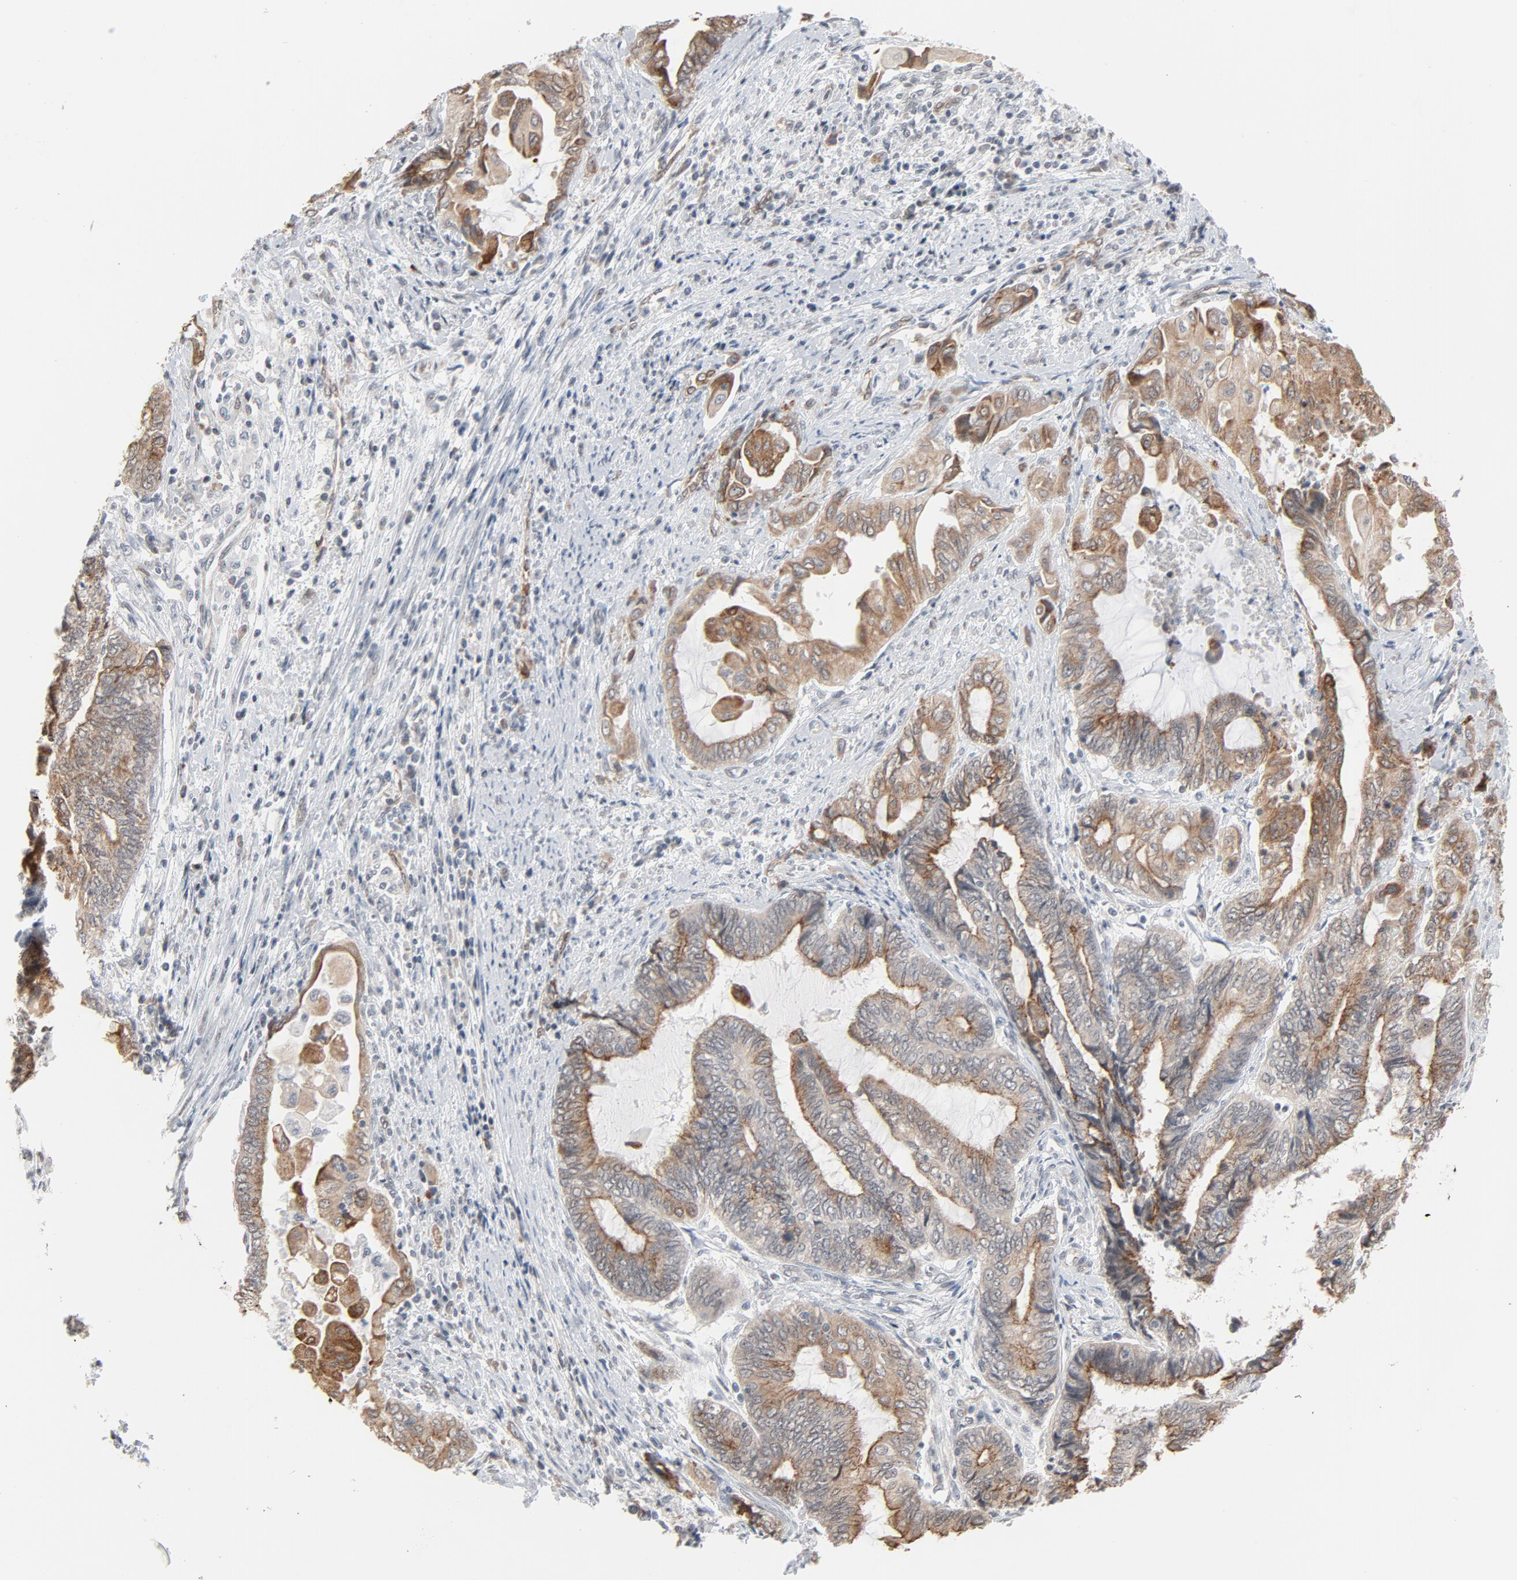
{"staining": {"intensity": "moderate", "quantity": ">75%", "location": "cytoplasmic/membranous"}, "tissue": "endometrial cancer", "cell_type": "Tumor cells", "image_type": "cancer", "snomed": [{"axis": "morphology", "description": "Adenocarcinoma, NOS"}, {"axis": "topography", "description": "Uterus"}, {"axis": "topography", "description": "Endometrium"}], "caption": "DAB immunohistochemical staining of endometrial adenocarcinoma exhibits moderate cytoplasmic/membranous protein staining in approximately >75% of tumor cells.", "gene": "ITPR3", "patient": {"sex": "female", "age": 70}}